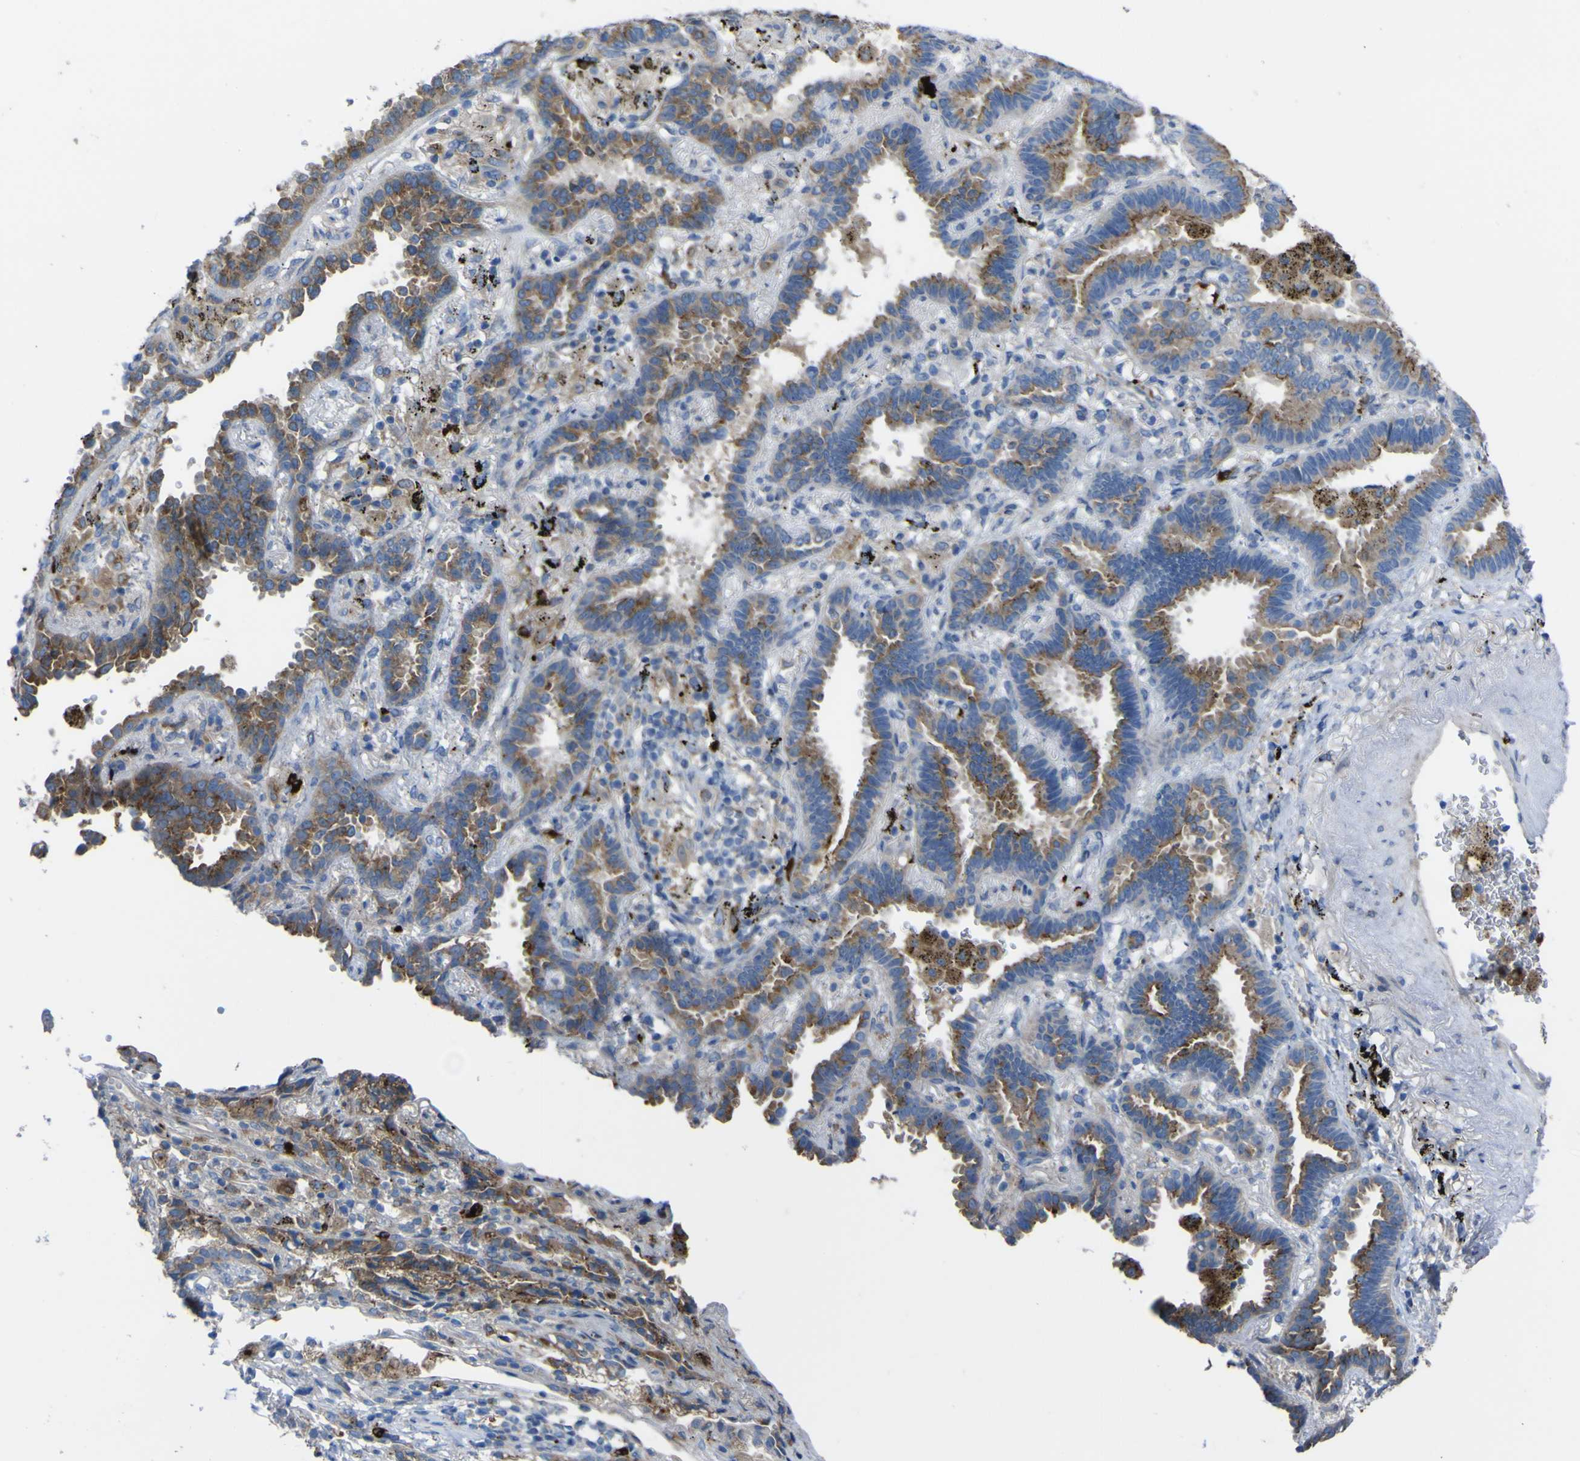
{"staining": {"intensity": "moderate", "quantity": ">75%", "location": "cytoplasmic/membranous"}, "tissue": "lung cancer", "cell_type": "Tumor cells", "image_type": "cancer", "snomed": [{"axis": "morphology", "description": "Normal tissue, NOS"}, {"axis": "morphology", "description": "Adenocarcinoma, NOS"}, {"axis": "topography", "description": "Lung"}], "caption": "Lung cancer (adenocarcinoma) stained for a protein (brown) reveals moderate cytoplasmic/membranous positive expression in approximately >75% of tumor cells.", "gene": "CST3", "patient": {"sex": "male", "age": 59}}